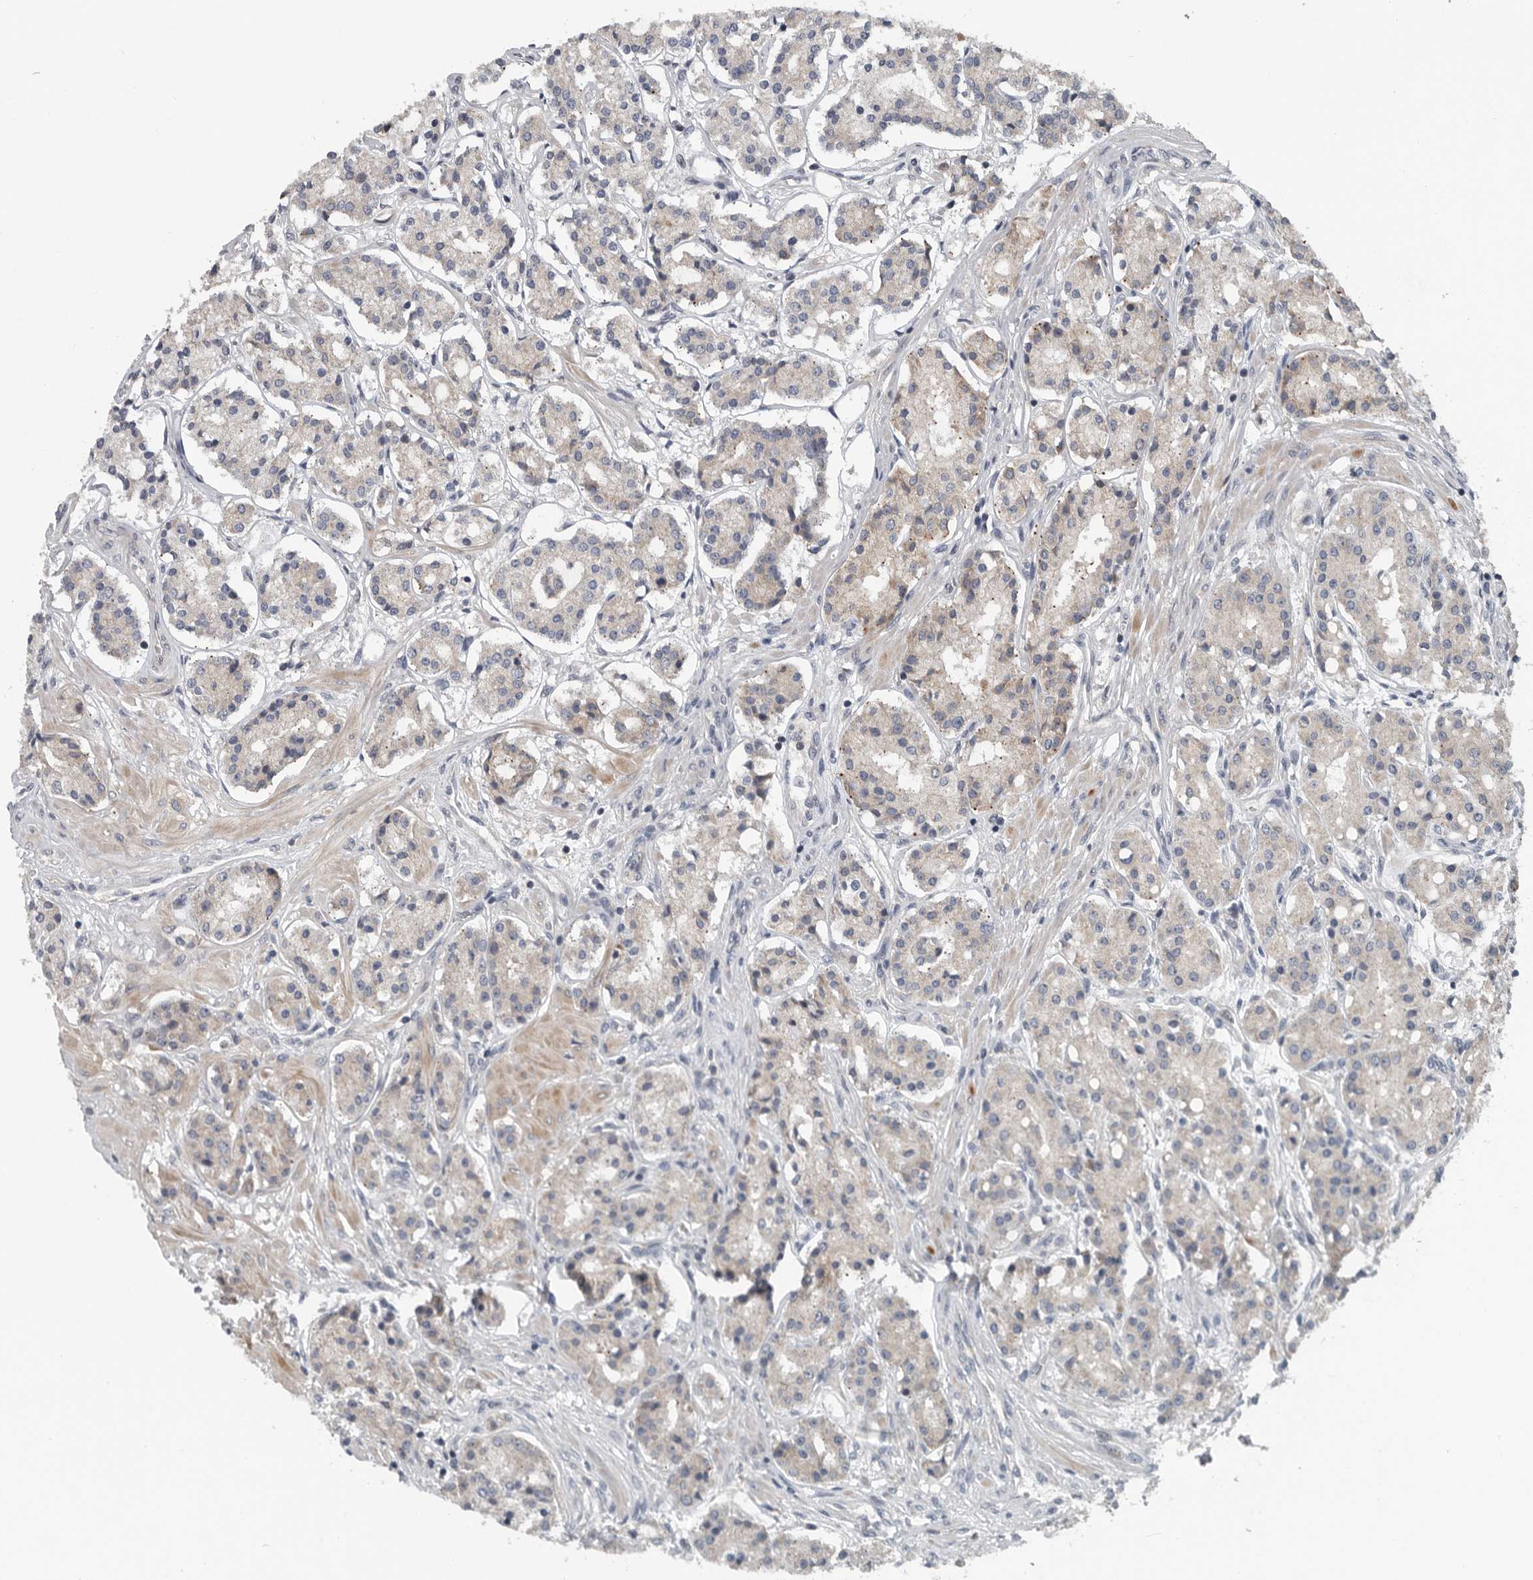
{"staining": {"intensity": "weak", "quantity": "<25%", "location": "cytoplasmic/membranous"}, "tissue": "prostate cancer", "cell_type": "Tumor cells", "image_type": "cancer", "snomed": [{"axis": "morphology", "description": "Adenocarcinoma, High grade"}, {"axis": "topography", "description": "Prostate"}], "caption": "Immunohistochemistry (IHC) of human prostate cancer displays no expression in tumor cells.", "gene": "TMEM199", "patient": {"sex": "male", "age": 60}}